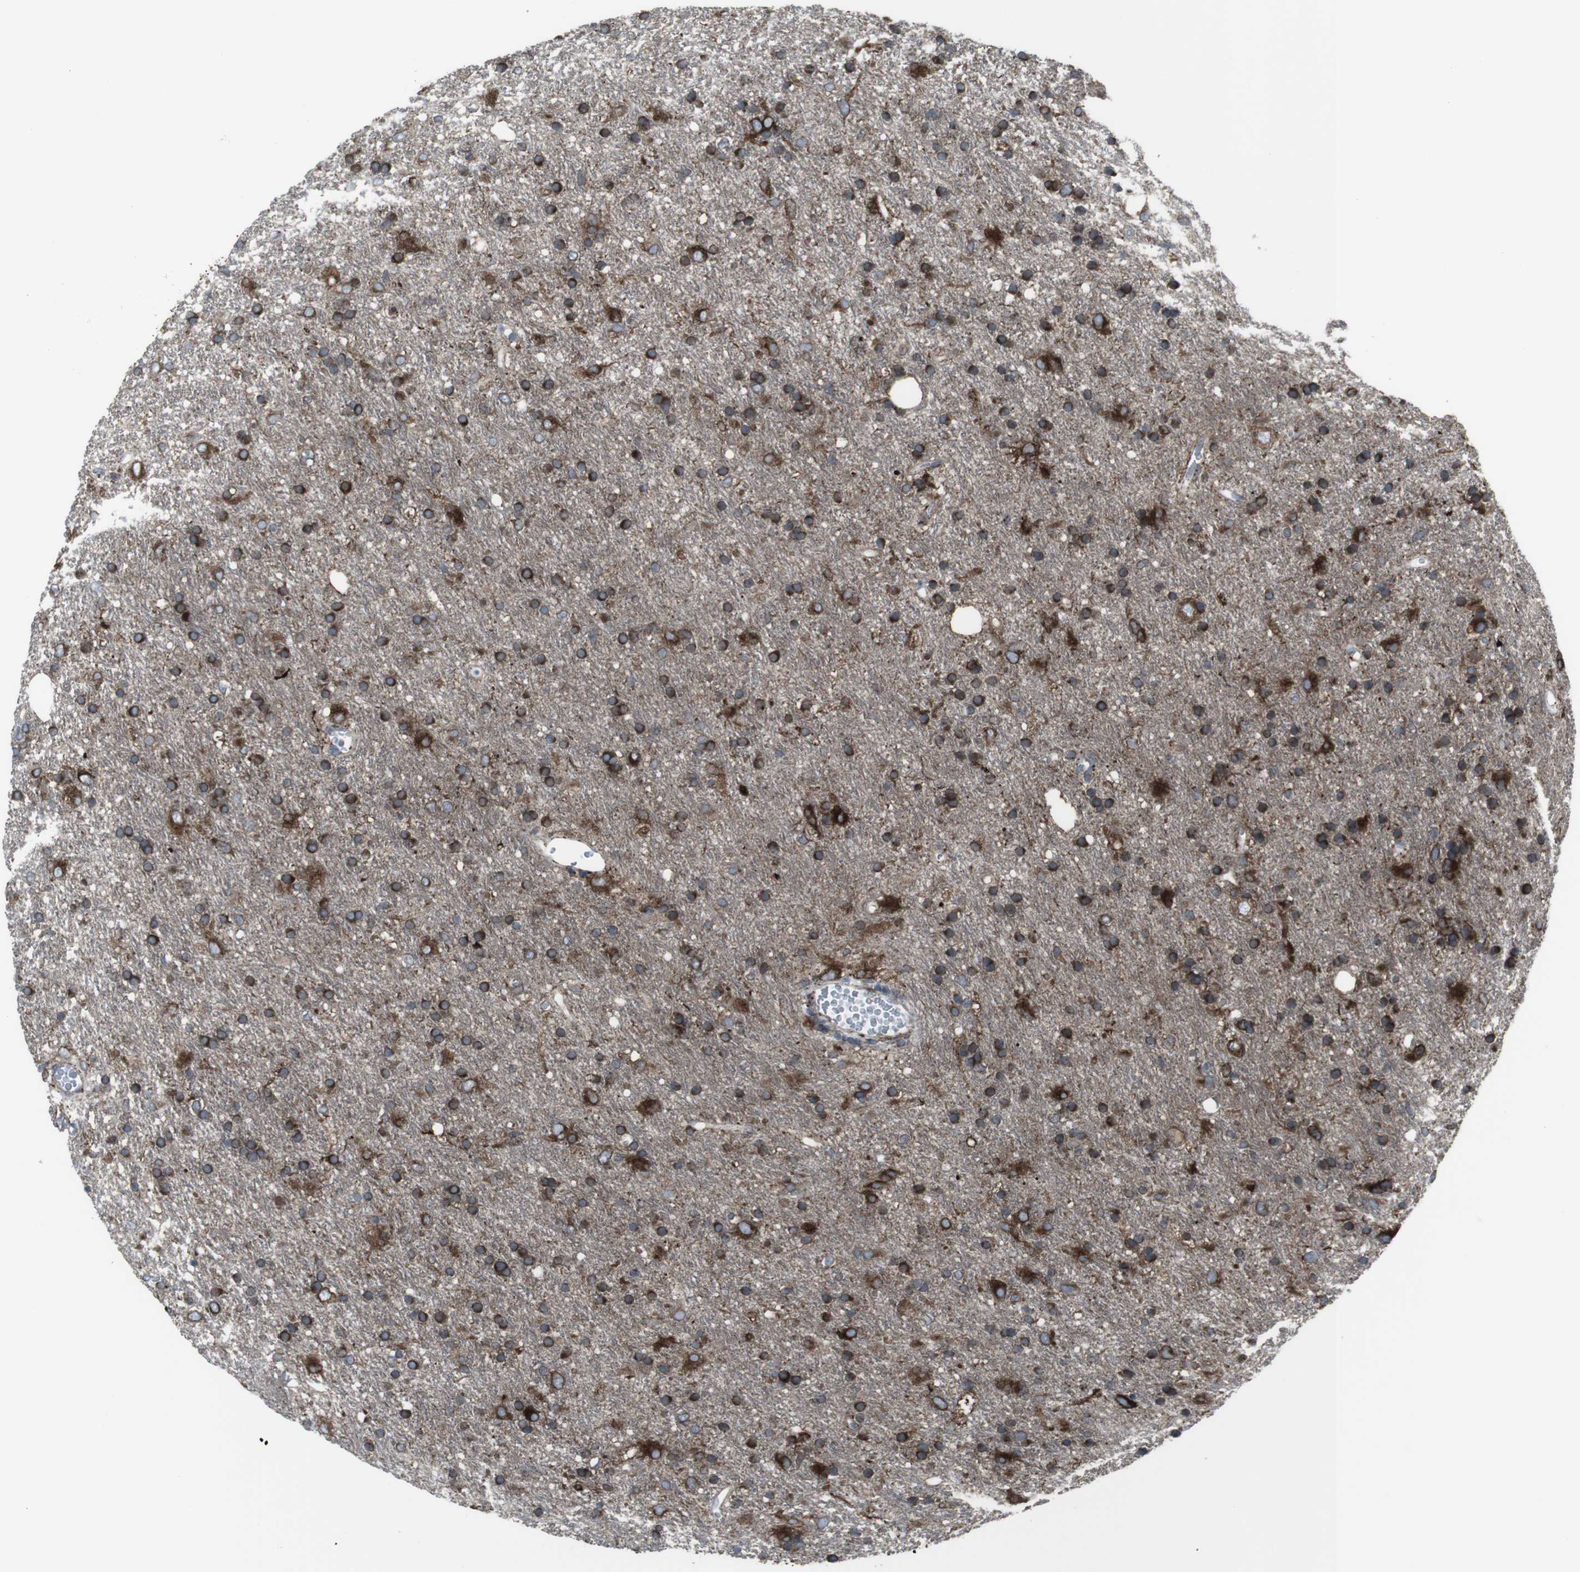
{"staining": {"intensity": "strong", "quantity": ">75%", "location": "cytoplasmic/membranous"}, "tissue": "glioma", "cell_type": "Tumor cells", "image_type": "cancer", "snomed": [{"axis": "morphology", "description": "Glioma, malignant, Low grade"}, {"axis": "topography", "description": "Brain"}], "caption": "An immunohistochemistry histopathology image of tumor tissue is shown. Protein staining in brown highlights strong cytoplasmic/membranous positivity in malignant glioma (low-grade) within tumor cells.", "gene": "LNPK", "patient": {"sex": "male", "age": 77}}